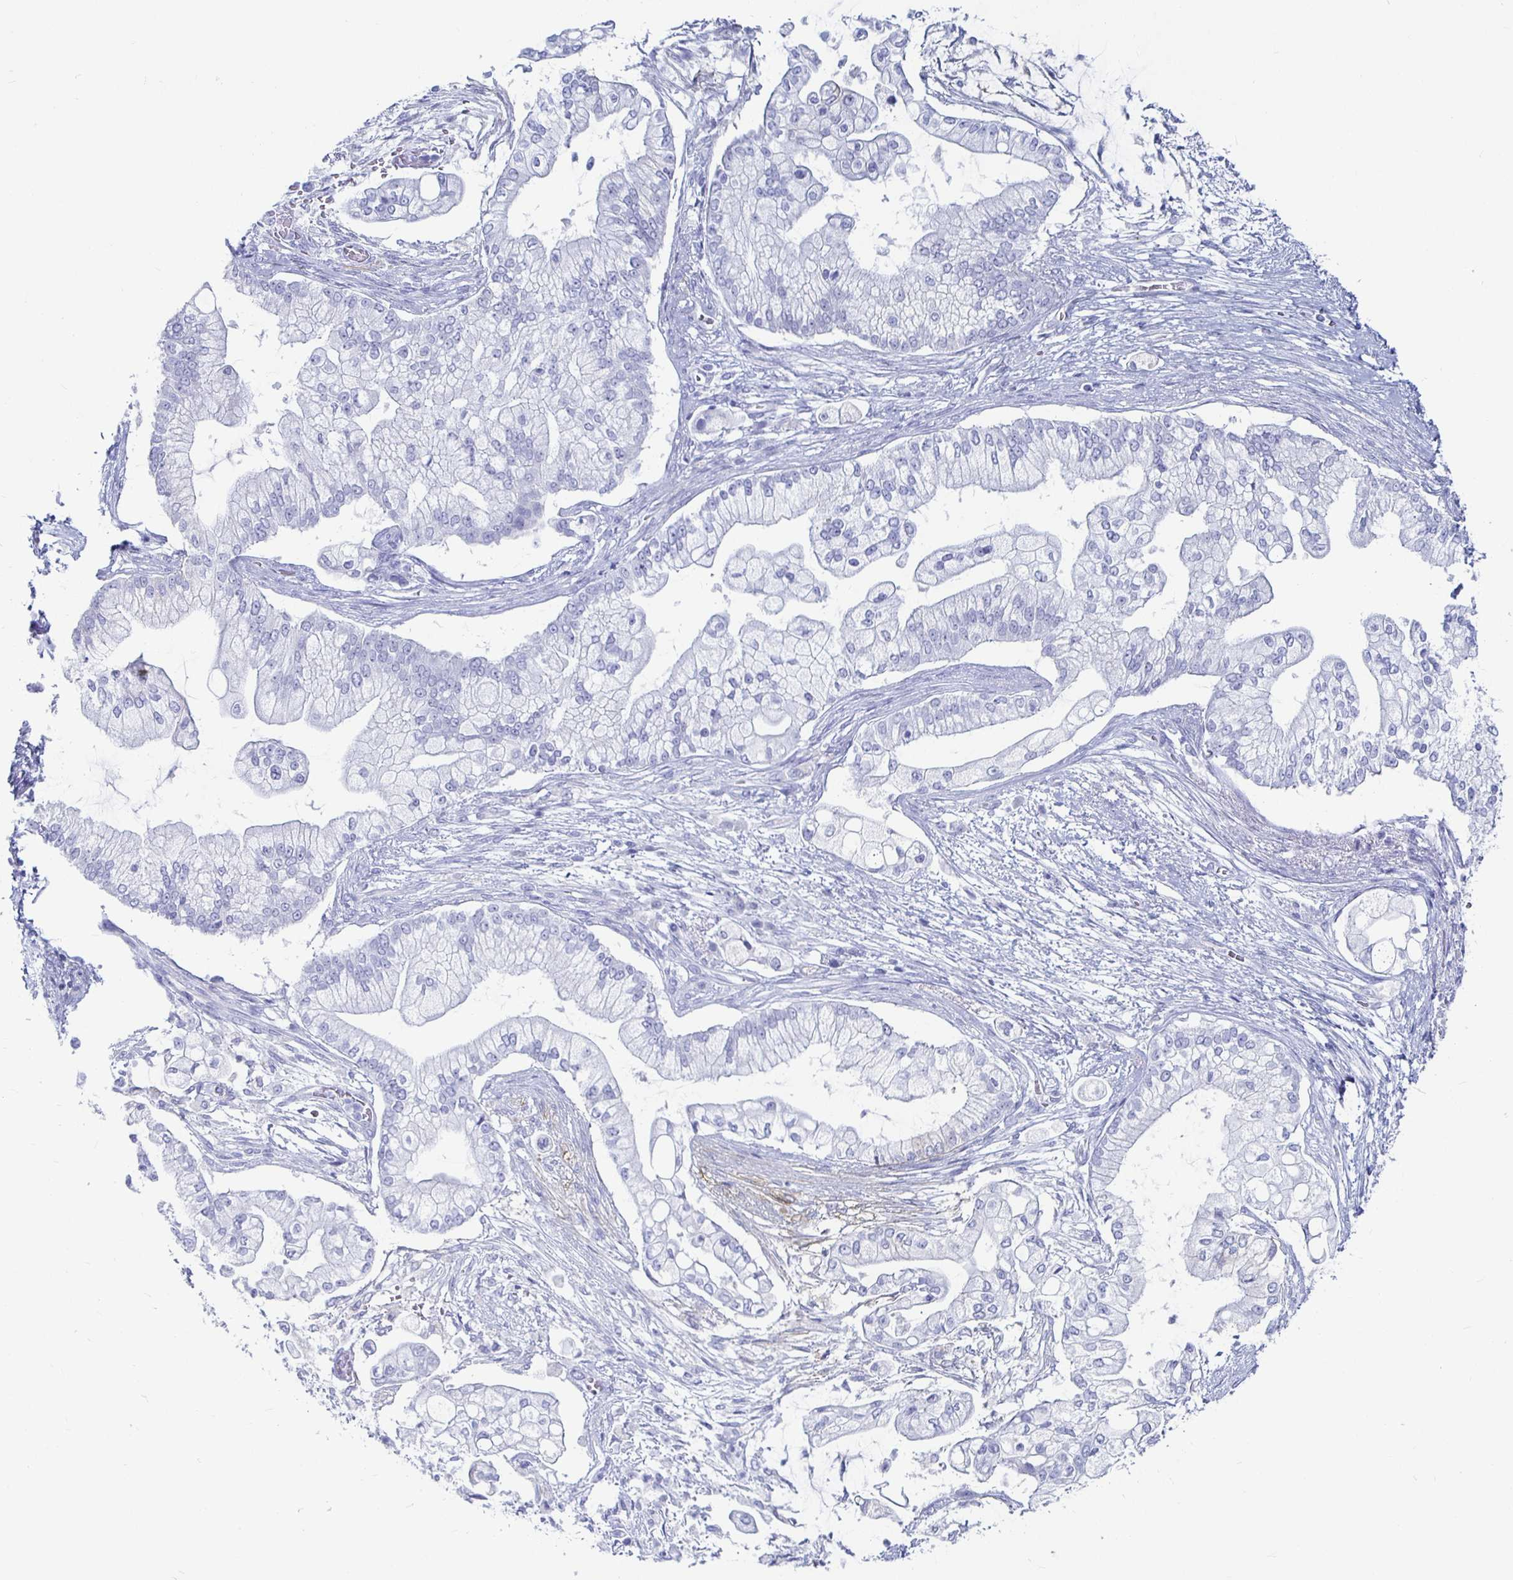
{"staining": {"intensity": "negative", "quantity": "none", "location": "none"}, "tissue": "pancreatic cancer", "cell_type": "Tumor cells", "image_type": "cancer", "snomed": [{"axis": "morphology", "description": "Adenocarcinoma, NOS"}, {"axis": "topography", "description": "Pancreas"}], "caption": "DAB (3,3'-diaminobenzidine) immunohistochemical staining of adenocarcinoma (pancreatic) demonstrates no significant expression in tumor cells.", "gene": "CA9", "patient": {"sex": "female", "age": 69}}